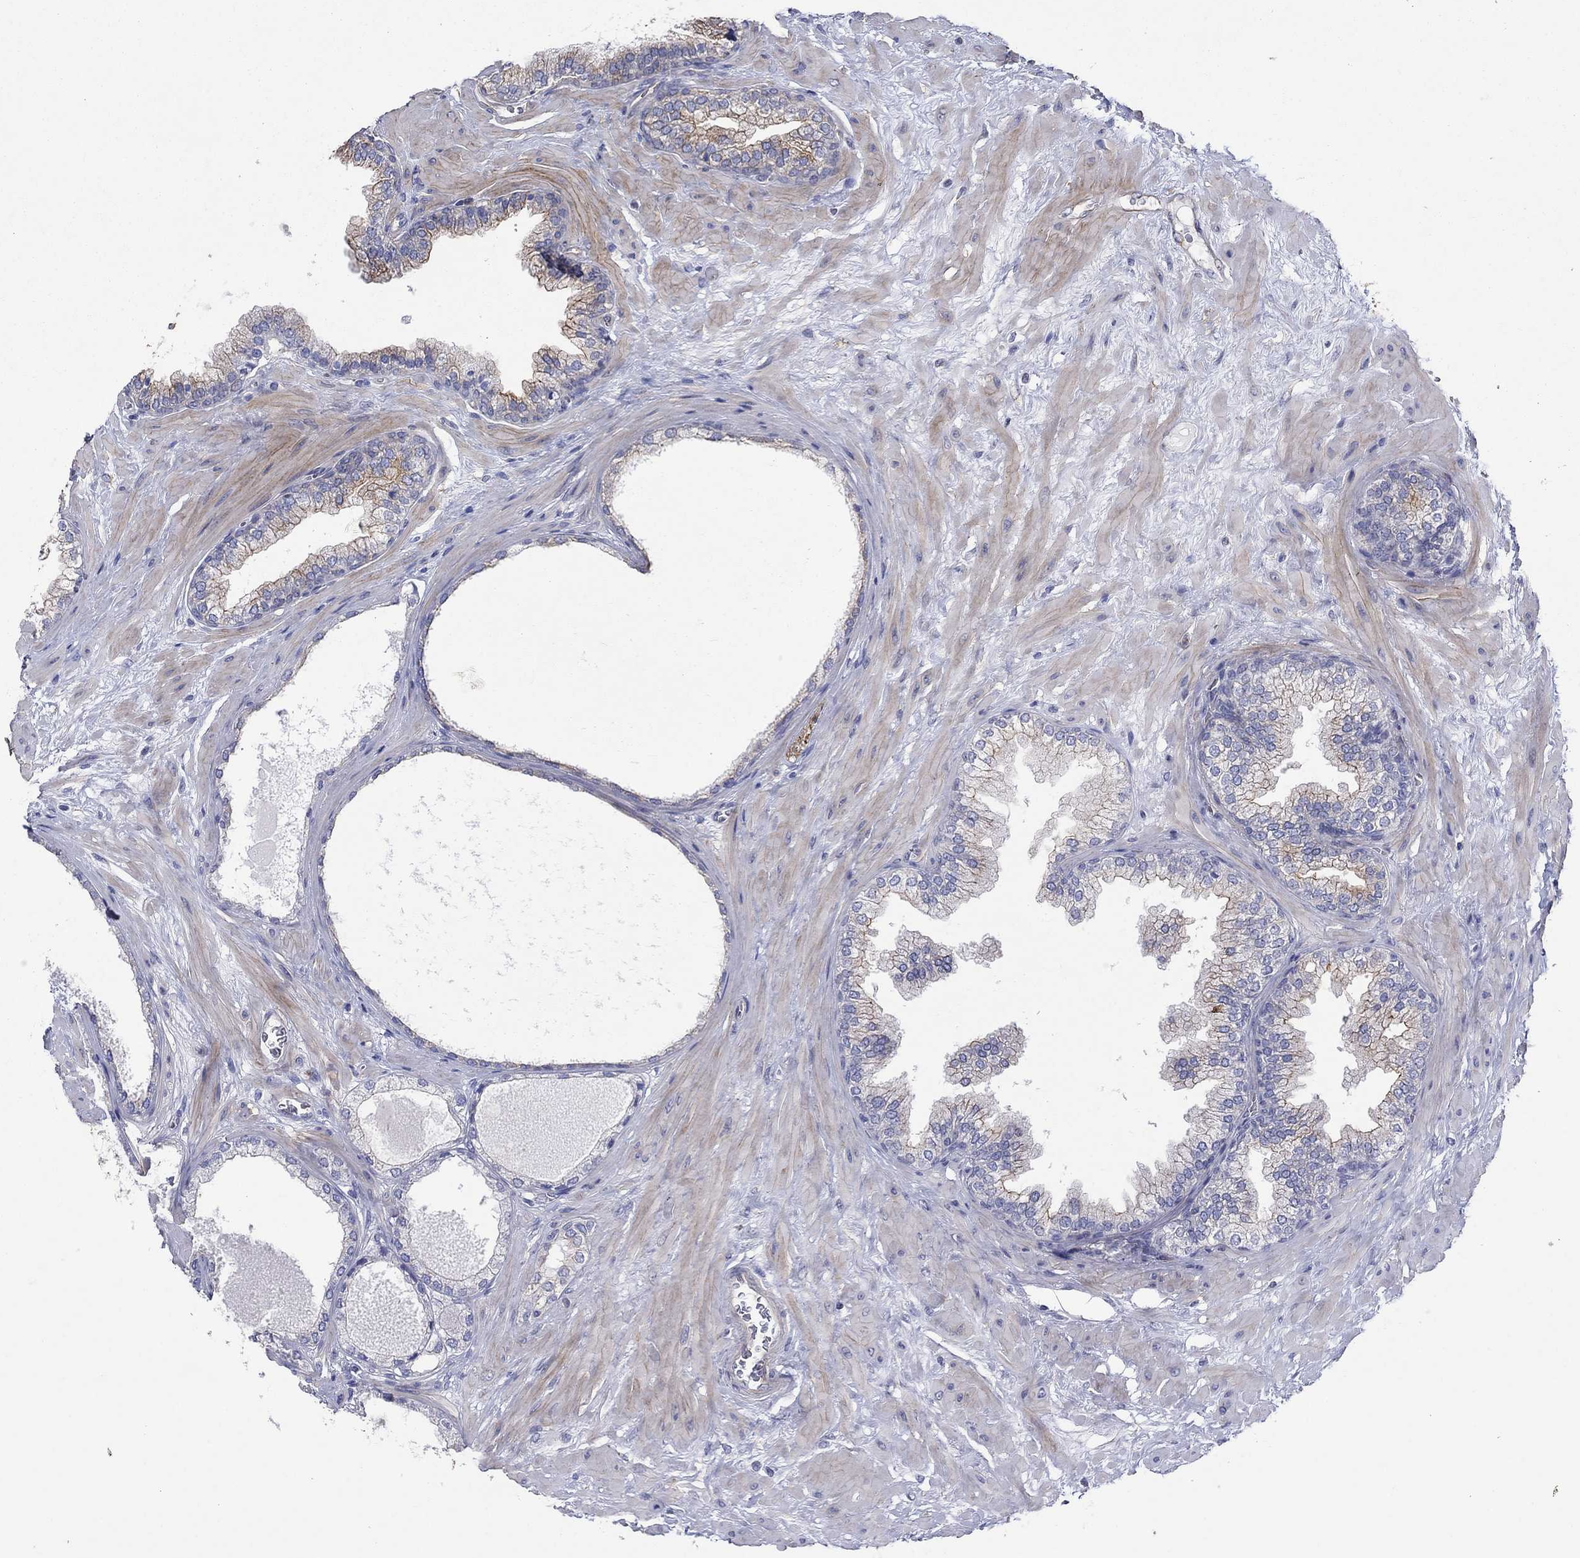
{"staining": {"intensity": "moderate", "quantity": "<25%", "location": "cytoplasmic/membranous"}, "tissue": "prostate cancer", "cell_type": "Tumor cells", "image_type": "cancer", "snomed": [{"axis": "morphology", "description": "Adenocarcinoma, Low grade"}, {"axis": "topography", "description": "Prostate"}], "caption": "DAB (3,3'-diaminobenzidine) immunohistochemical staining of human prostate cancer displays moderate cytoplasmic/membranous protein staining in approximately <25% of tumor cells. The staining was performed using DAB to visualize the protein expression in brown, while the nuclei were stained in blue with hematoxylin (Magnification: 20x).", "gene": "TPRN", "patient": {"sex": "male", "age": 72}}